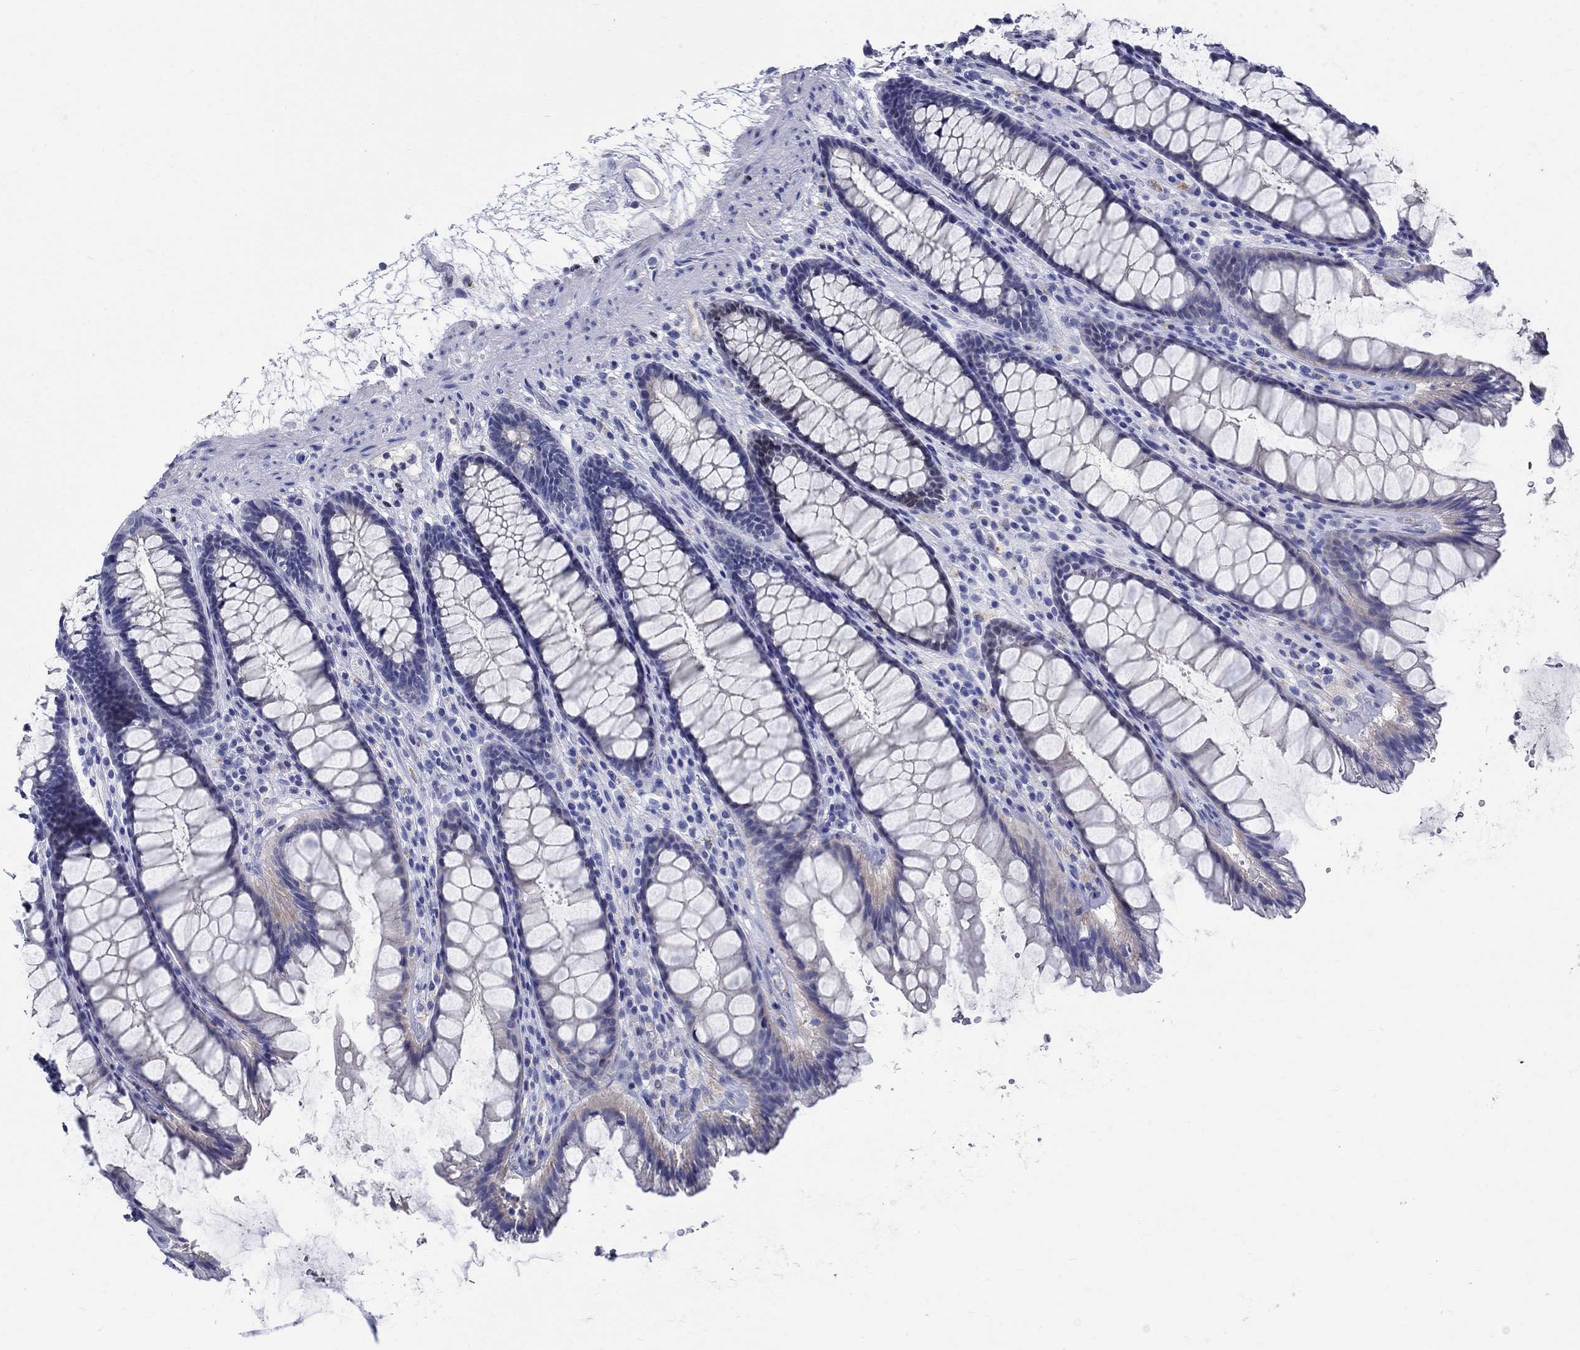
{"staining": {"intensity": "weak", "quantity": "<25%", "location": "cytoplasmic/membranous"}, "tissue": "rectum", "cell_type": "Glandular cells", "image_type": "normal", "snomed": [{"axis": "morphology", "description": "Normal tissue, NOS"}, {"axis": "topography", "description": "Rectum"}], "caption": "Rectum stained for a protein using immunohistochemistry displays no expression glandular cells.", "gene": "SOX2", "patient": {"sex": "male", "age": 72}}